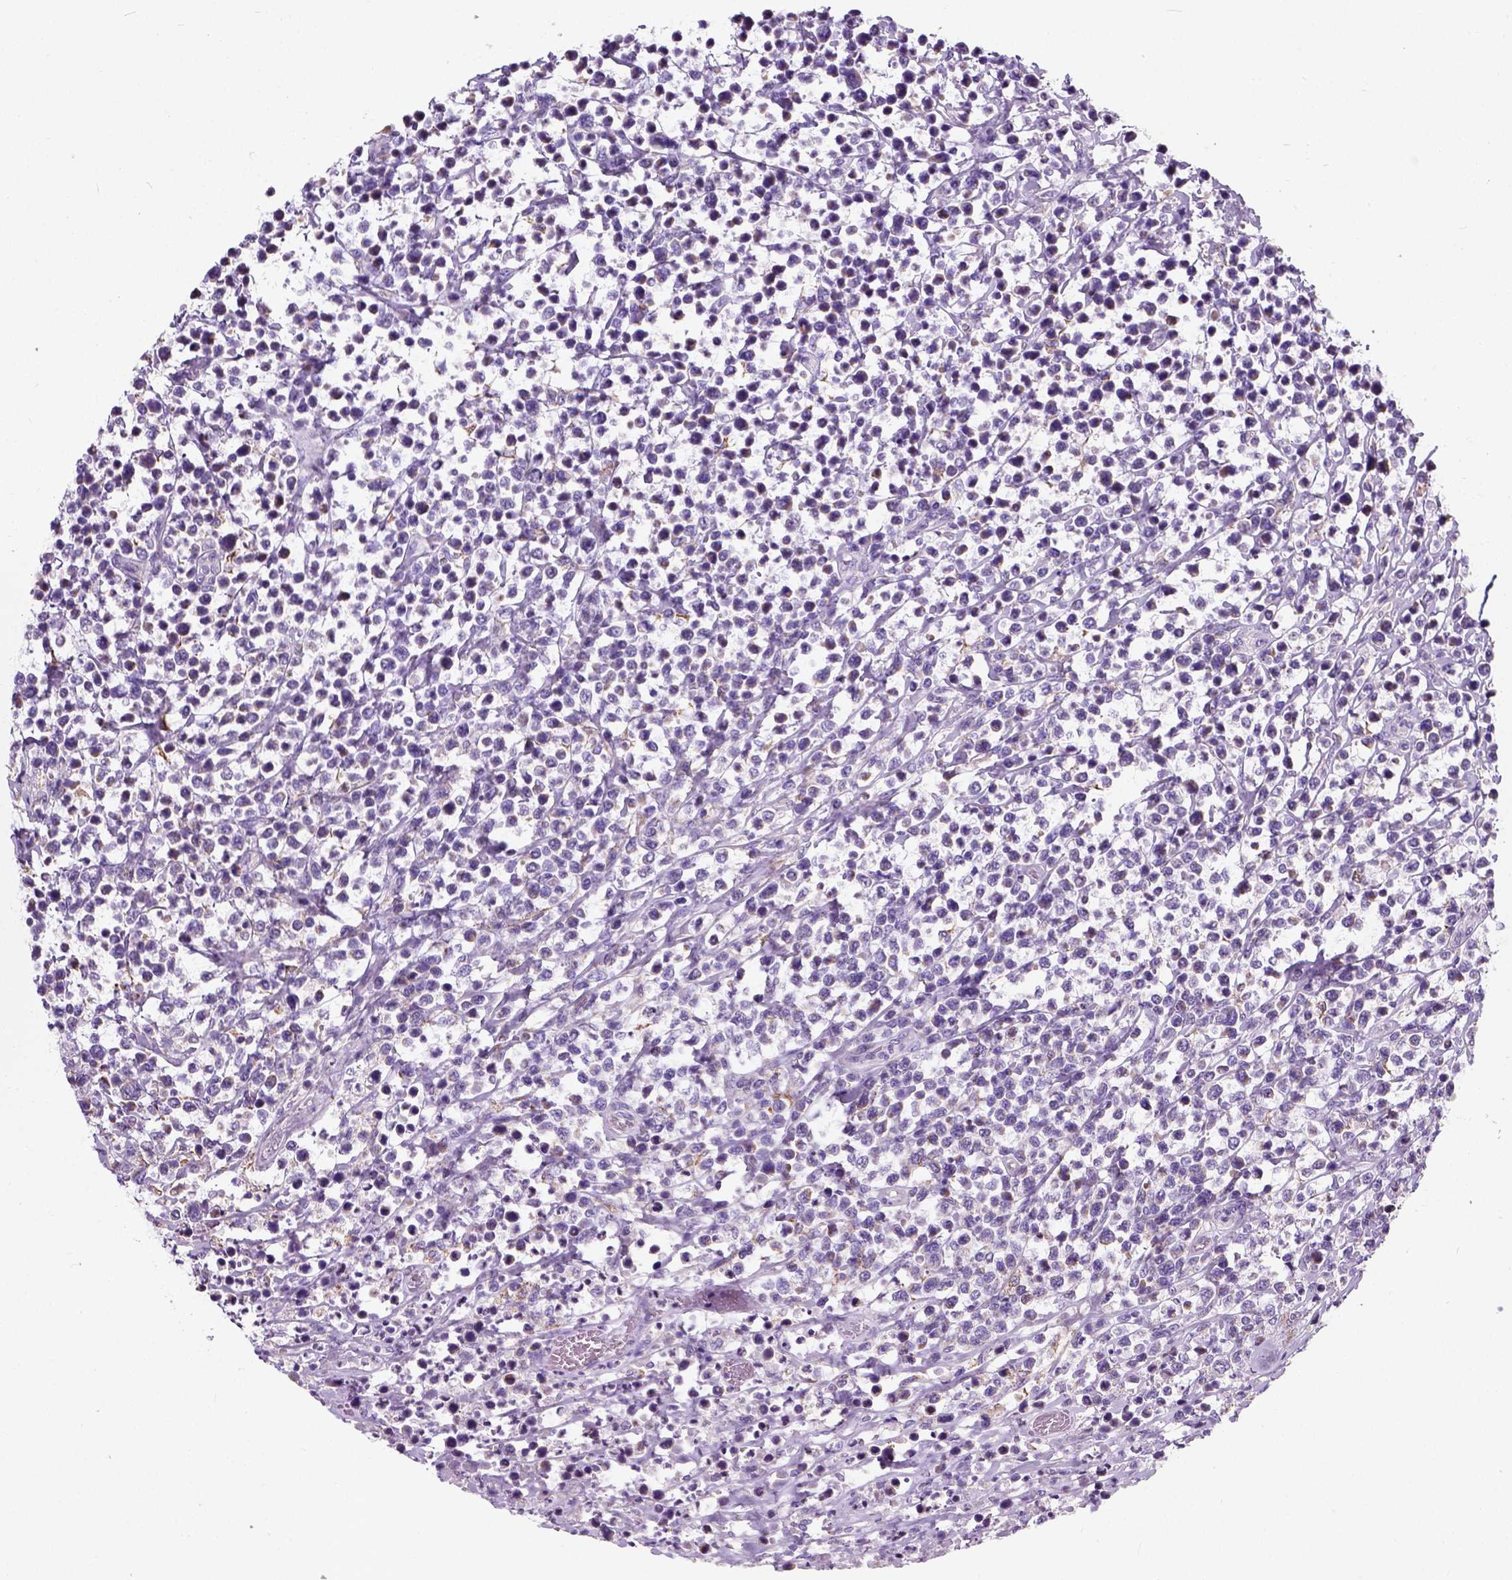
{"staining": {"intensity": "negative", "quantity": "none", "location": "none"}, "tissue": "lymphoma", "cell_type": "Tumor cells", "image_type": "cancer", "snomed": [{"axis": "morphology", "description": "Malignant lymphoma, non-Hodgkin's type, High grade"}, {"axis": "topography", "description": "Soft tissue"}], "caption": "This image is of malignant lymphoma, non-Hodgkin's type (high-grade) stained with IHC to label a protein in brown with the nuclei are counter-stained blue. There is no expression in tumor cells.", "gene": "CHODL", "patient": {"sex": "female", "age": 56}}